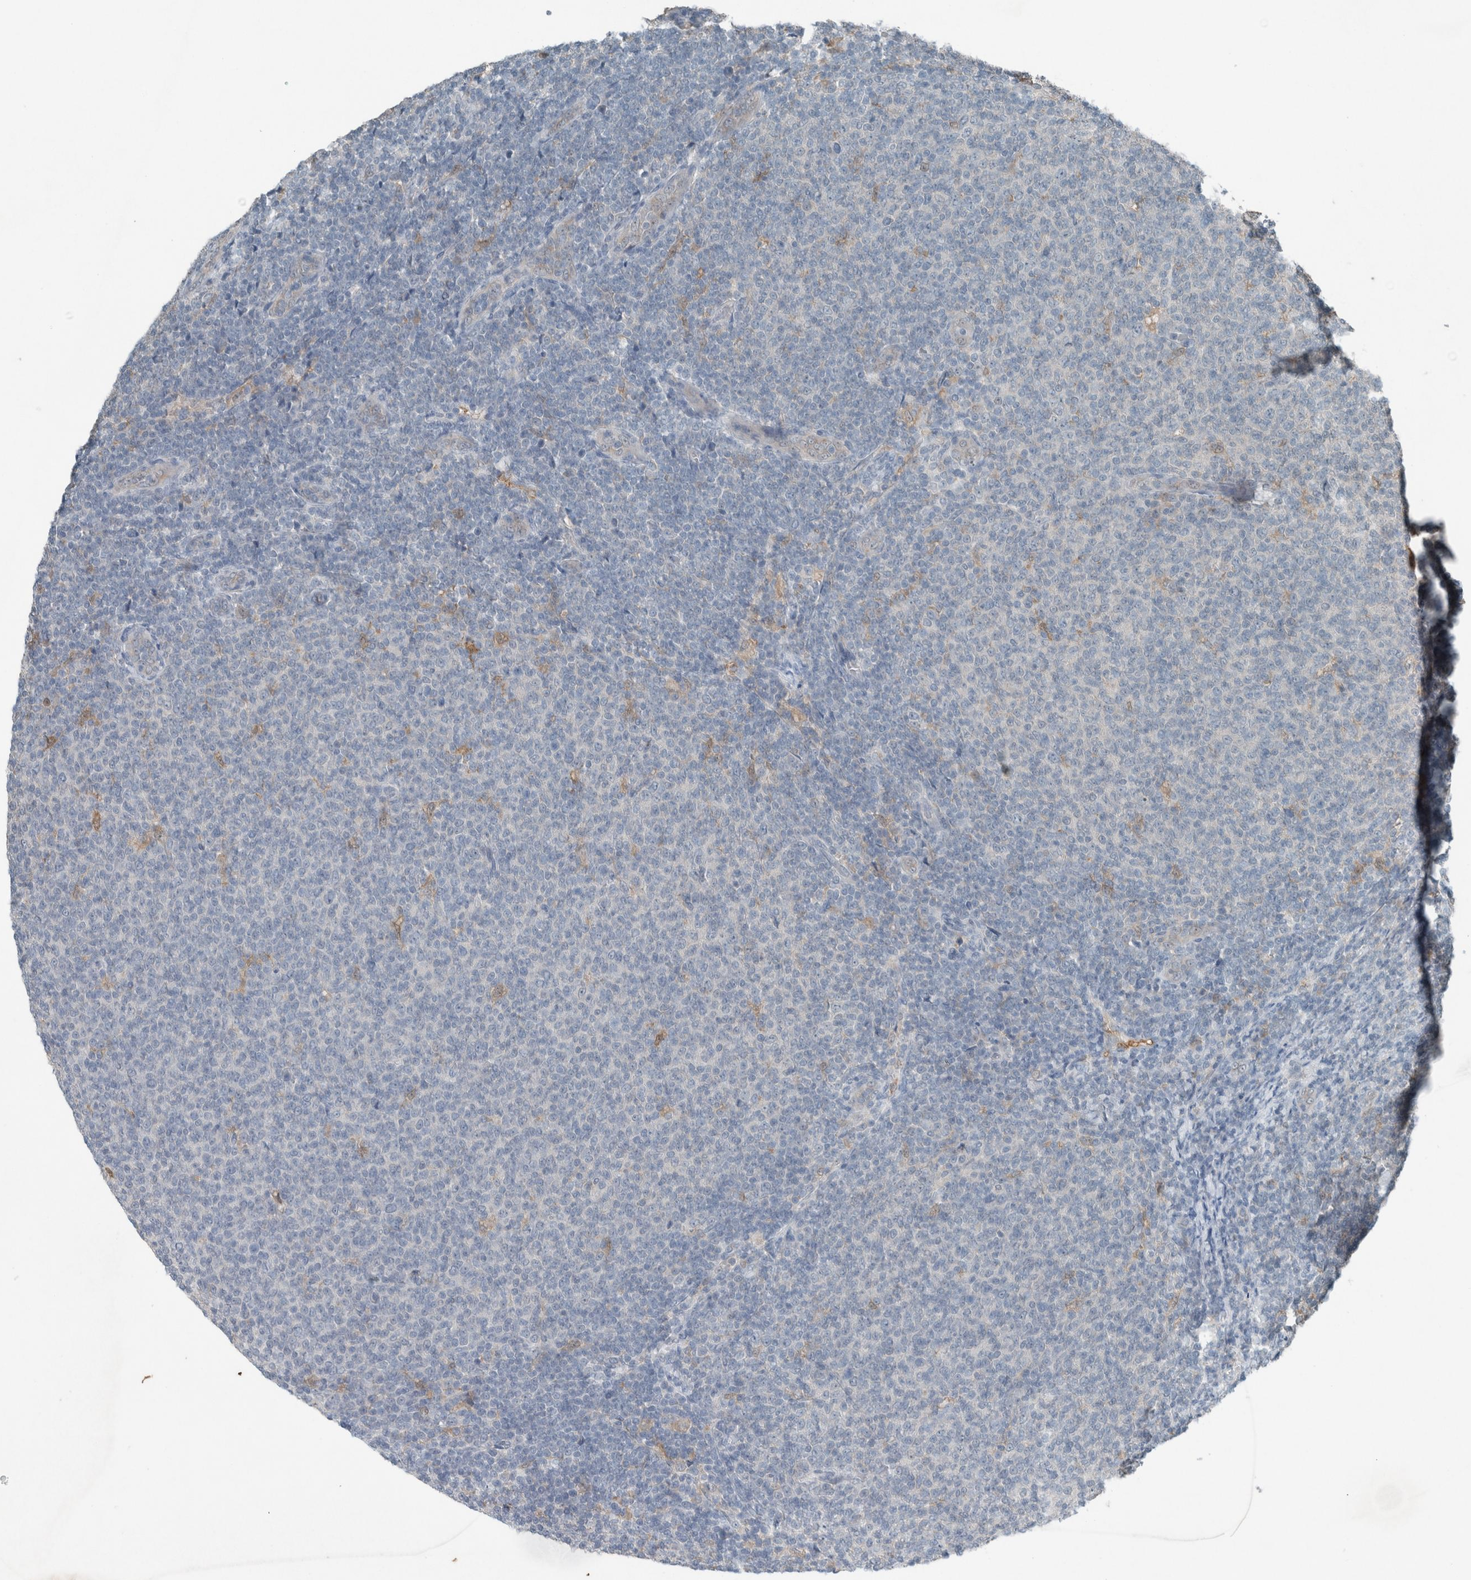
{"staining": {"intensity": "negative", "quantity": "none", "location": "none"}, "tissue": "lymphoma", "cell_type": "Tumor cells", "image_type": "cancer", "snomed": [{"axis": "morphology", "description": "Malignant lymphoma, non-Hodgkin's type, Low grade"}, {"axis": "topography", "description": "Lymph node"}], "caption": "High power microscopy histopathology image of an immunohistochemistry micrograph of lymphoma, revealing no significant staining in tumor cells.", "gene": "RALGDS", "patient": {"sex": "male", "age": 66}}